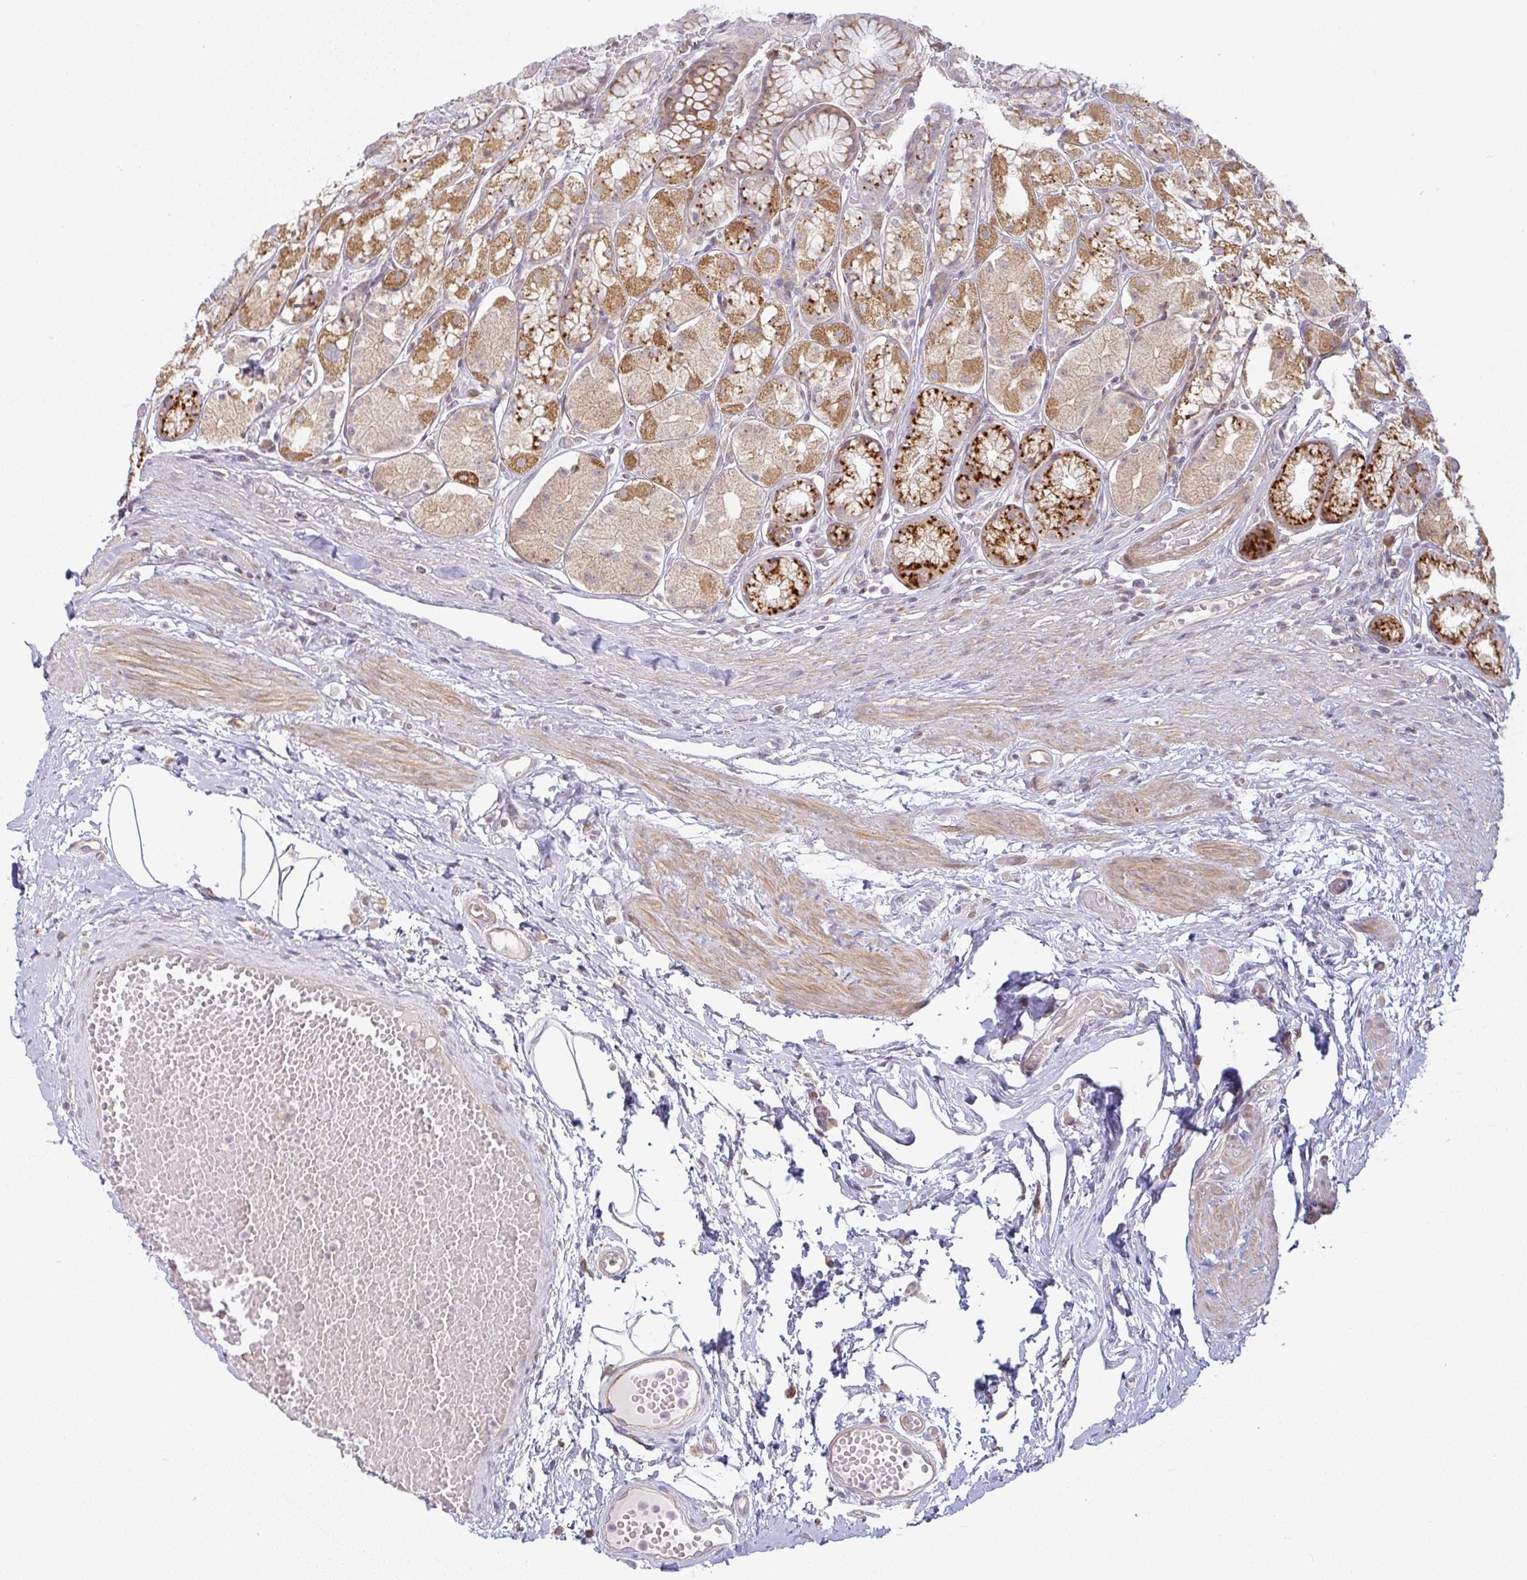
{"staining": {"intensity": "strong", "quantity": "25%-75%", "location": "cytoplasmic/membranous"}, "tissue": "stomach", "cell_type": "Glandular cells", "image_type": "normal", "snomed": [{"axis": "morphology", "description": "Normal tissue, NOS"}, {"axis": "topography", "description": "Smooth muscle"}, {"axis": "topography", "description": "Stomach"}], "caption": "Immunohistochemical staining of unremarkable stomach reveals high levels of strong cytoplasmic/membranous staining in about 25%-75% of glandular cells.", "gene": "MOB1A", "patient": {"sex": "male", "age": 70}}